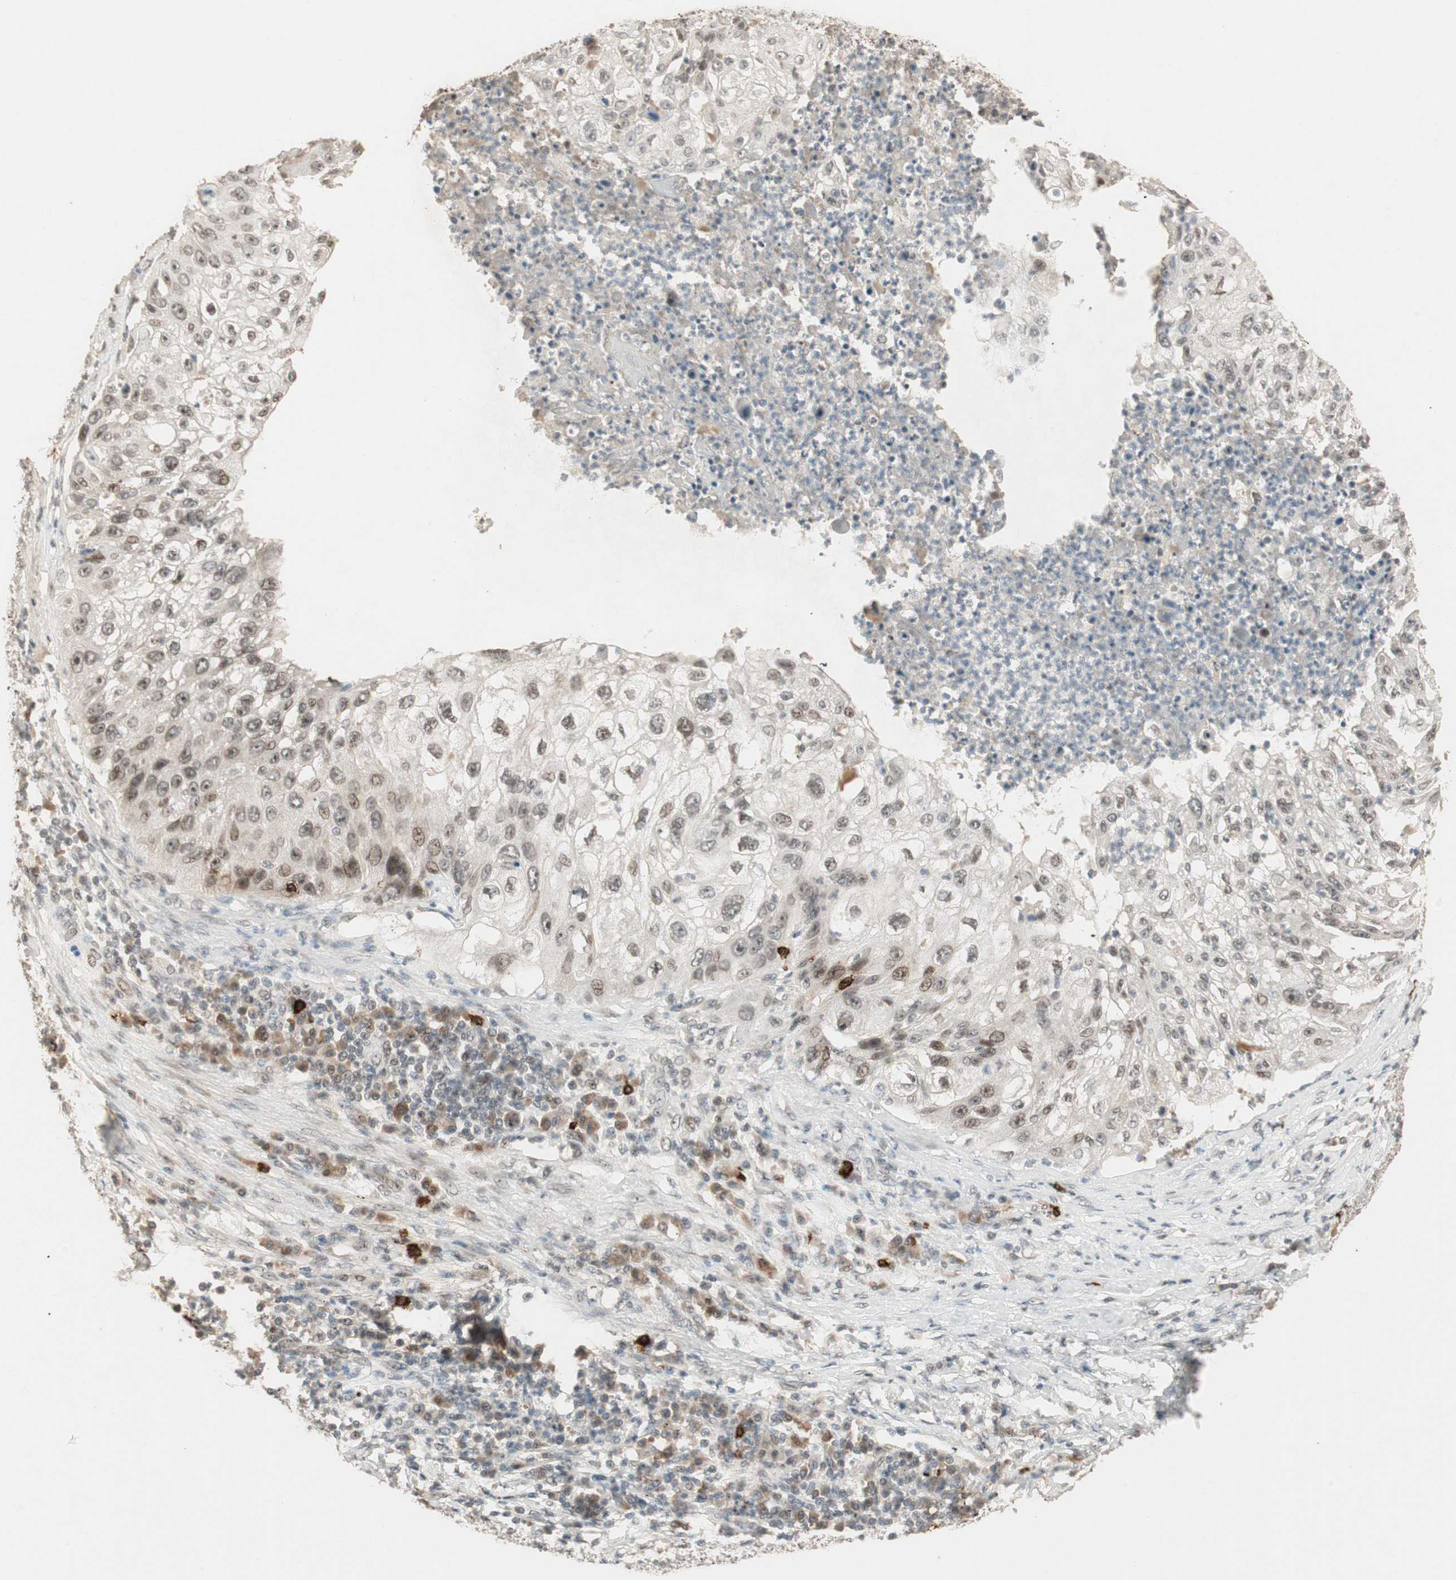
{"staining": {"intensity": "moderate", "quantity": ">75%", "location": "nuclear"}, "tissue": "lung cancer", "cell_type": "Tumor cells", "image_type": "cancer", "snomed": [{"axis": "morphology", "description": "Inflammation, NOS"}, {"axis": "morphology", "description": "Squamous cell carcinoma, NOS"}, {"axis": "topography", "description": "Lymph node"}, {"axis": "topography", "description": "Soft tissue"}, {"axis": "topography", "description": "Lung"}], "caption": "A high-resolution micrograph shows immunohistochemistry staining of lung cancer, which shows moderate nuclear expression in approximately >75% of tumor cells.", "gene": "ETV4", "patient": {"sex": "male", "age": 66}}